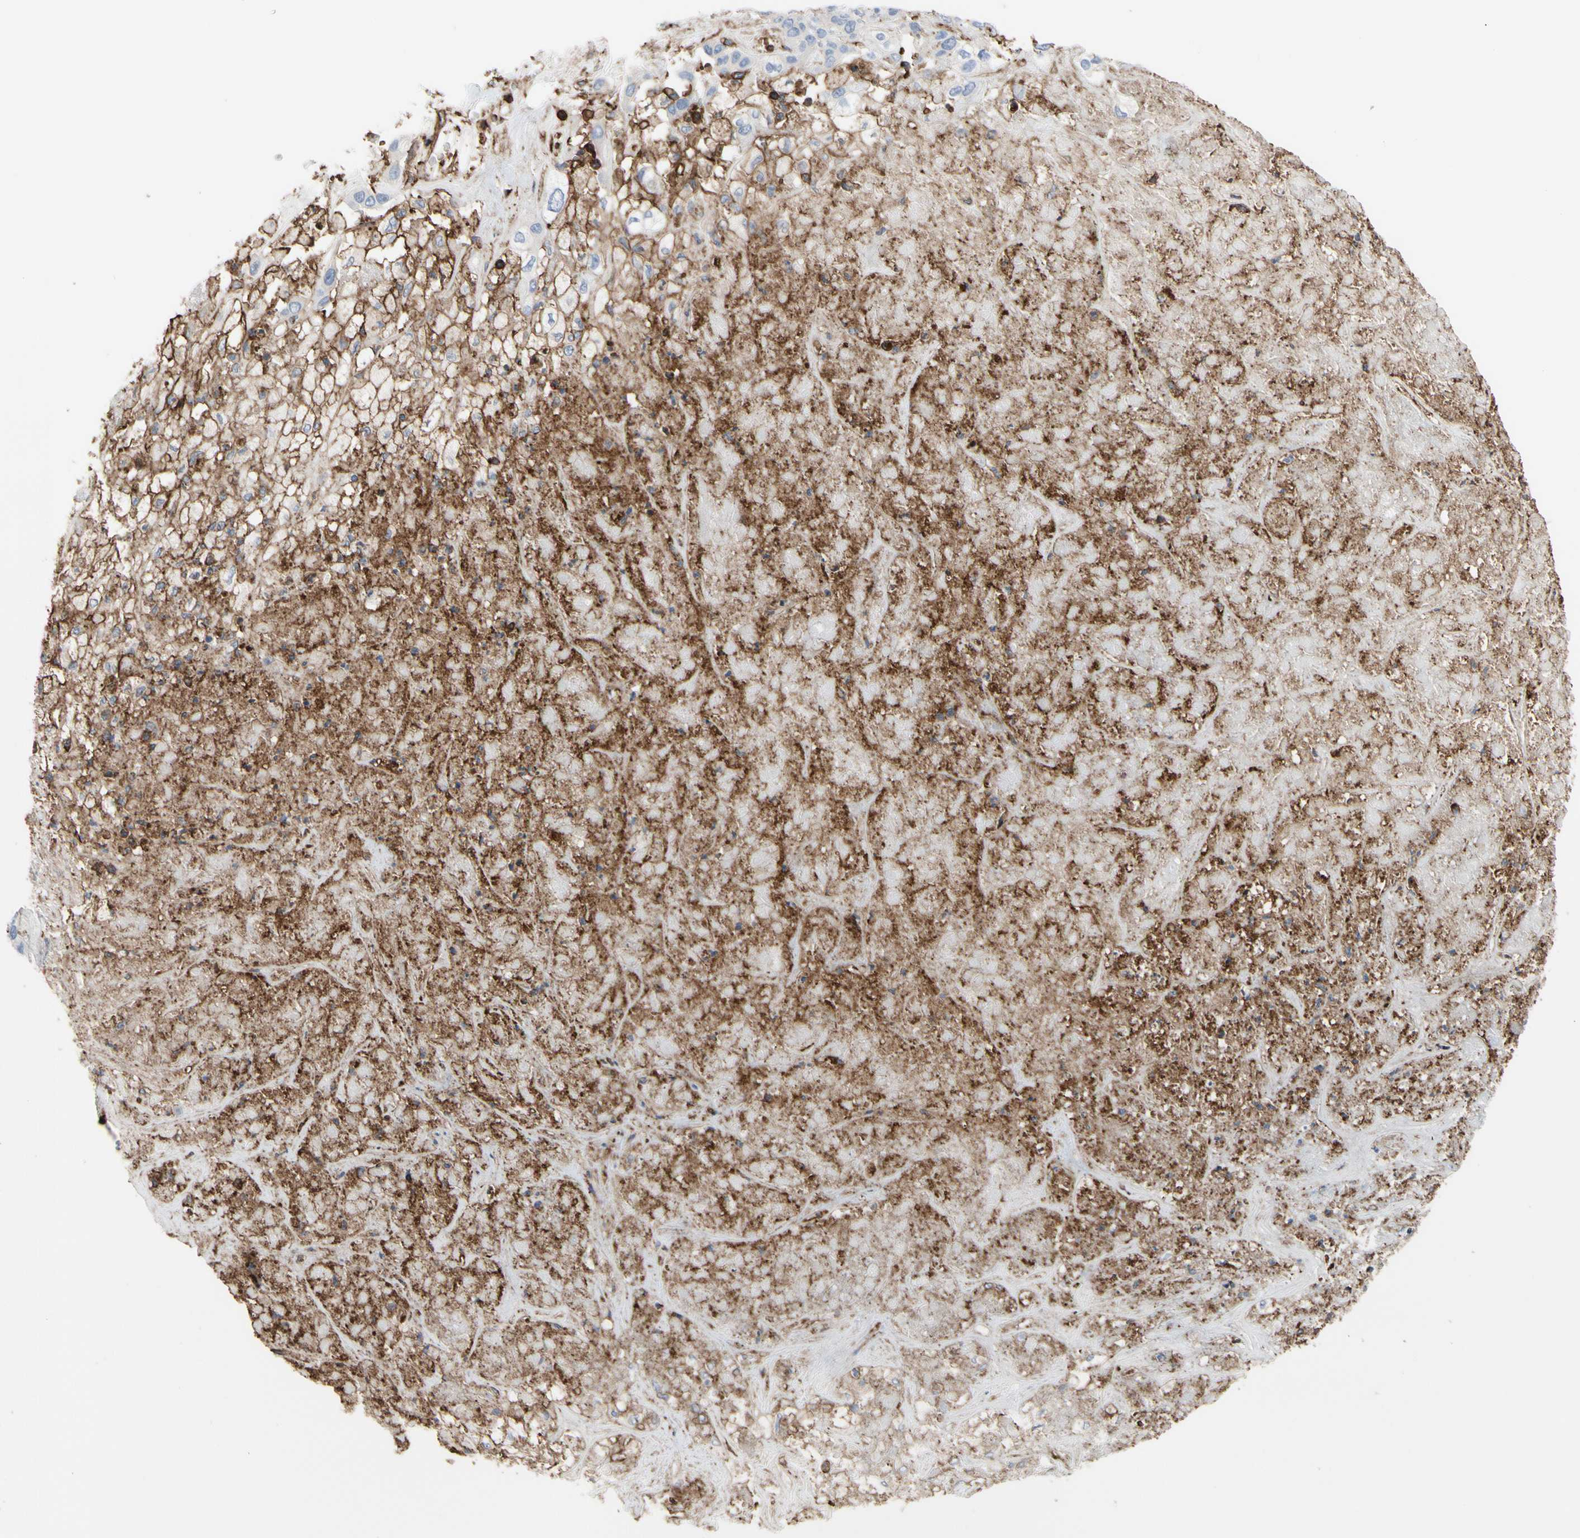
{"staining": {"intensity": "negative", "quantity": "none", "location": "none"}, "tissue": "liver cancer", "cell_type": "Tumor cells", "image_type": "cancer", "snomed": [{"axis": "morphology", "description": "Cholangiocarcinoma"}, {"axis": "topography", "description": "Liver"}], "caption": "There is no significant positivity in tumor cells of liver cancer. (DAB (3,3'-diaminobenzidine) immunohistochemistry (IHC) visualized using brightfield microscopy, high magnification).", "gene": "ANXA6", "patient": {"sex": "female", "age": 52}}